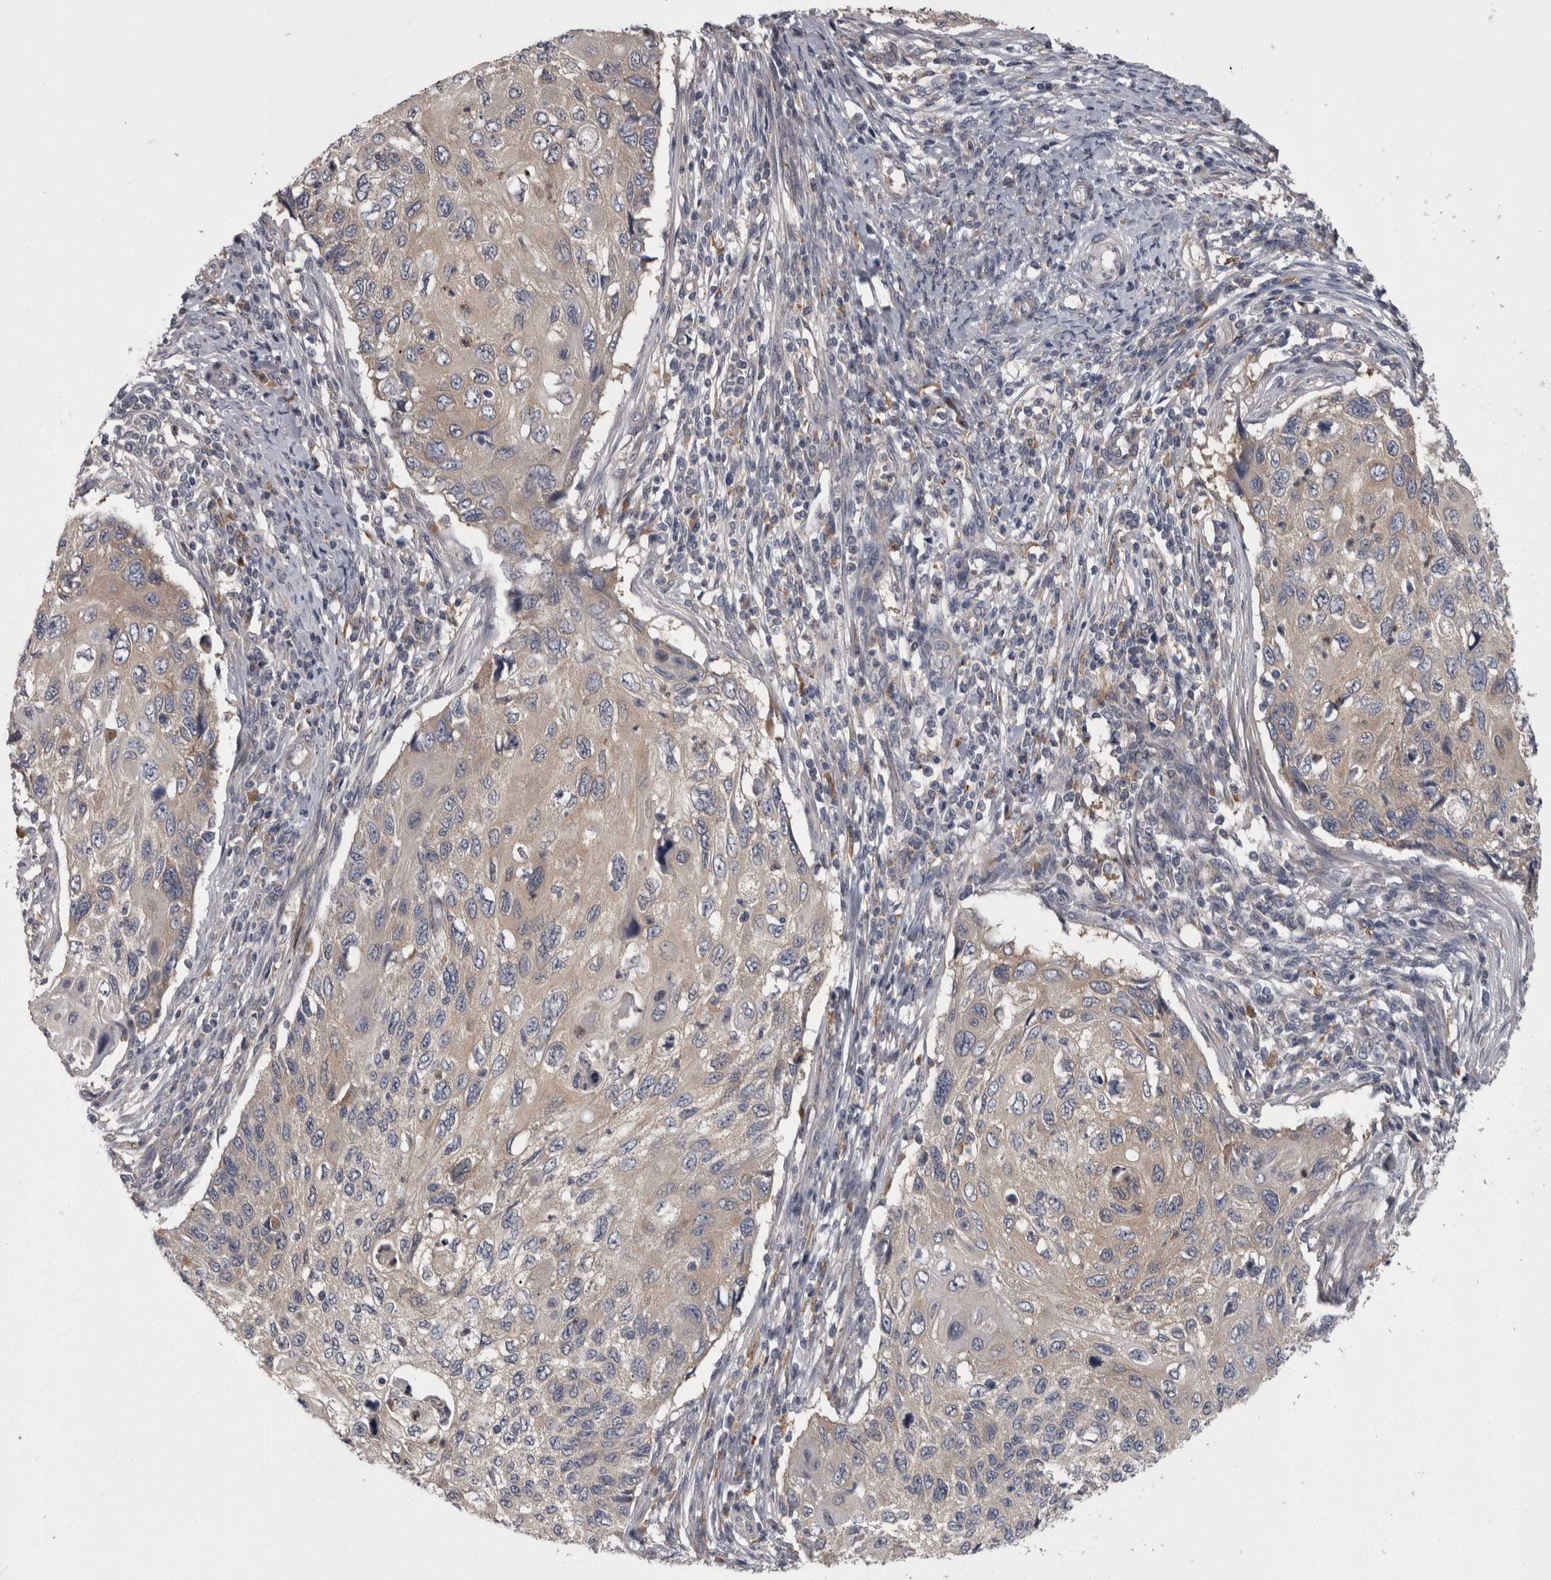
{"staining": {"intensity": "negative", "quantity": "none", "location": "none"}, "tissue": "cervical cancer", "cell_type": "Tumor cells", "image_type": "cancer", "snomed": [{"axis": "morphology", "description": "Squamous cell carcinoma, NOS"}, {"axis": "topography", "description": "Cervix"}], "caption": "An immunohistochemistry micrograph of cervical cancer is shown. There is no staining in tumor cells of cervical cancer.", "gene": "PRKCI", "patient": {"sex": "female", "age": 70}}